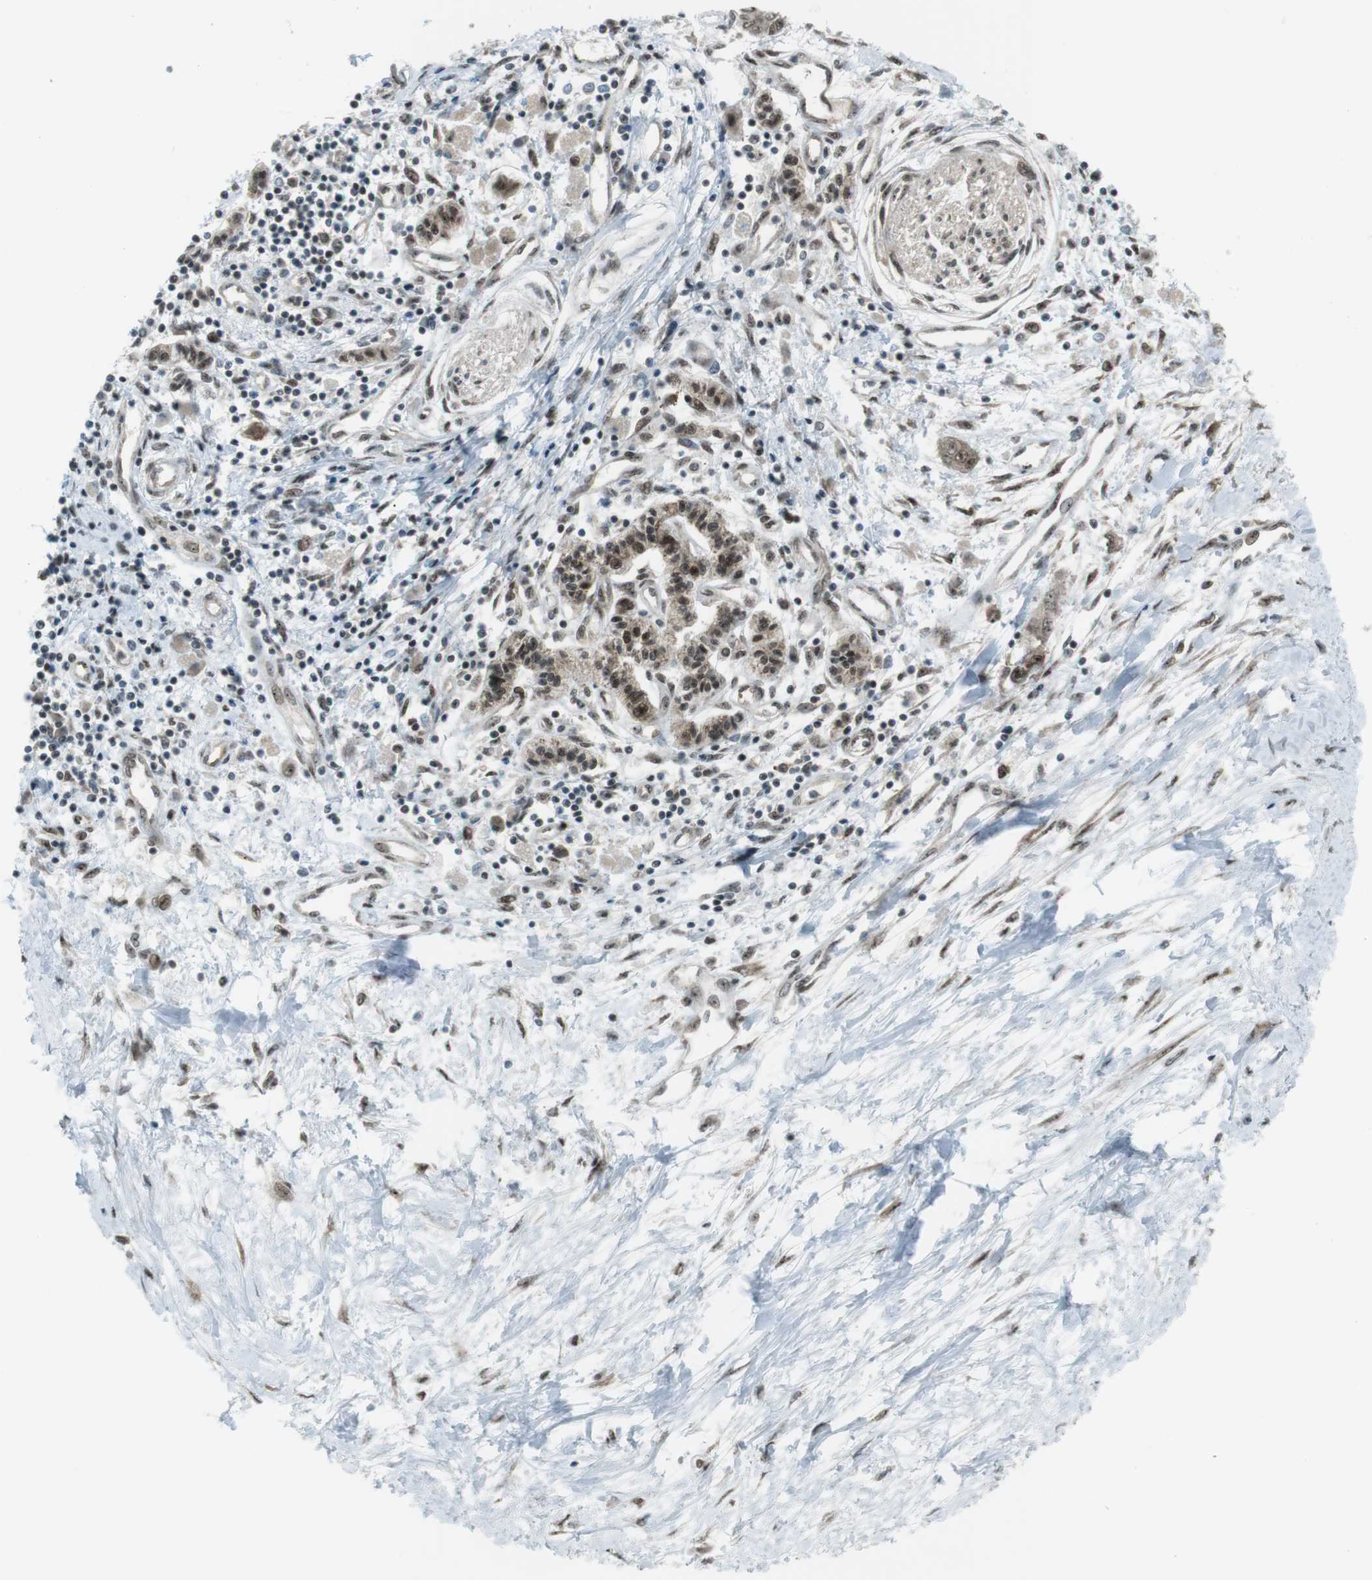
{"staining": {"intensity": "moderate", "quantity": "25%-75%", "location": "cytoplasmic/membranous,nuclear"}, "tissue": "pancreatic cancer", "cell_type": "Tumor cells", "image_type": "cancer", "snomed": [{"axis": "morphology", "description": "Adenocarcinoma, NOS"}, {"axis": "topography", "description": "Pancreas"}], "caption": "This is a histology image of immunohistochemistry (IHC) staining of pancreatic cancer (adenocarcinoma), which shows moderate staining in the cytoplasmic/membranous and nuclear of tumor cells.", "gene": "CSNK1D", "patient": {"sex": "female", "age": 77}}